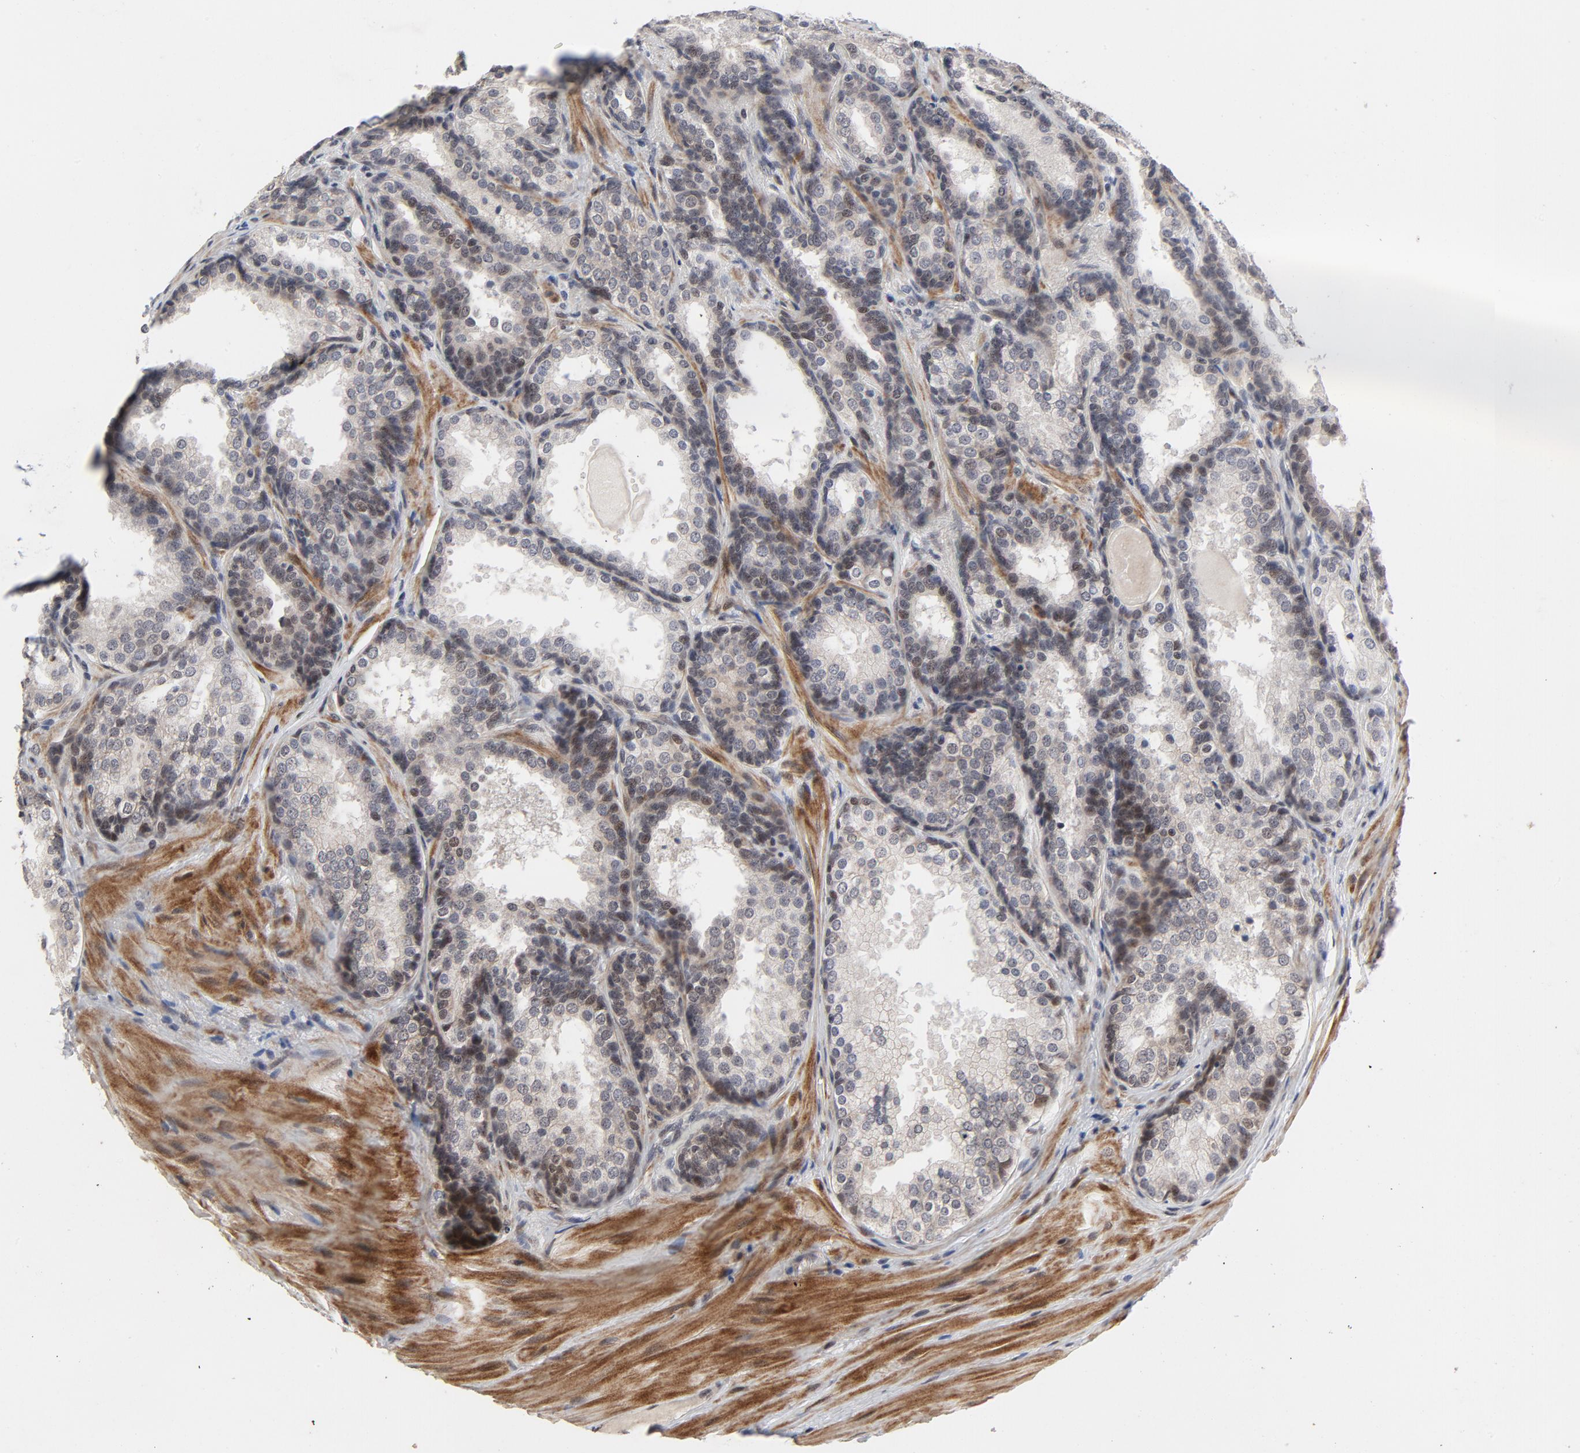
{"staining": {"intensity": "weak", "quantity": "25%-75%", "location": "nuclear"}, "tissue": "prostate cancer", "cell_type": "Tumor cells", "image_type": "cancer", "snomed": [{"axis": "morphology", "description": "Adenocarcinoma, High grade"}, {"axis": "topography", "description": "Prostate"}], "caption": "Immunohistochemistry (IHC) histopathology image of prostate cancer (adenocarcinoma (high-grade)) stained for a protein (brown), which demonstrates low levels of weak nuclear positivity in approximately 25%-75% of tumor cells.", "gene": "ZKSCAN8", "patient": {"sex": "male", "age": 70}}